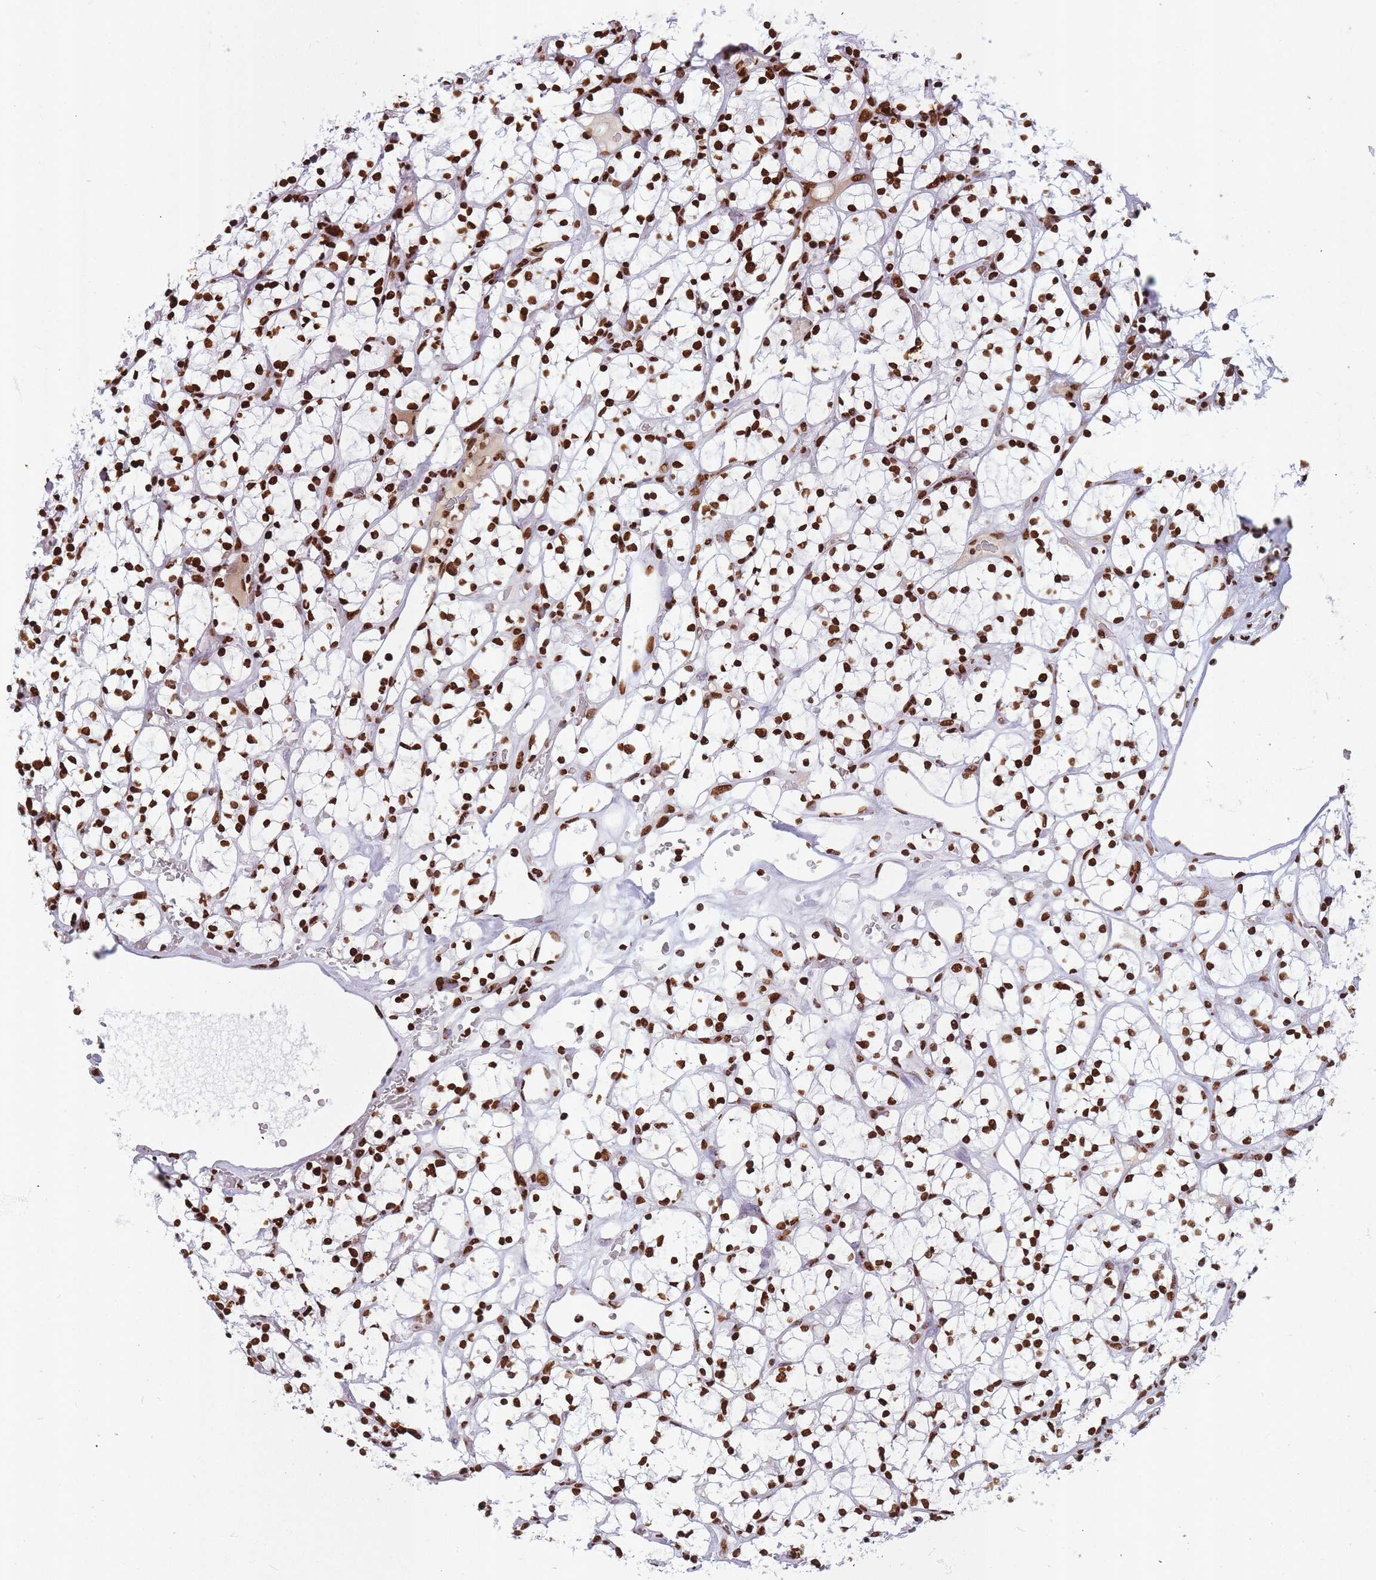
{"staining": {"intensity": "strong", "quantity": ">75%", "location": "nuclear"}, "tissue": "renal cancer", "cell_type": "Tumor cells", "image_type": "cancer", "snomed": [{"axis": "morphology", "description": "Adenocarcinoma, NOS"}, {"axis": "topography", "description": "Kidney"}], "caption": "Immunohistochemical staining of human renal cancer (adenocarcinoma) reveals high levels of strong nuclear protein expression in approximately >75% of tumor cells. Immunohistochemistry stains the protein in brown and the nuclei are stained blue.", "gene": "HNRNPUL1", "patient": {"sex": "female", "age": 64}}